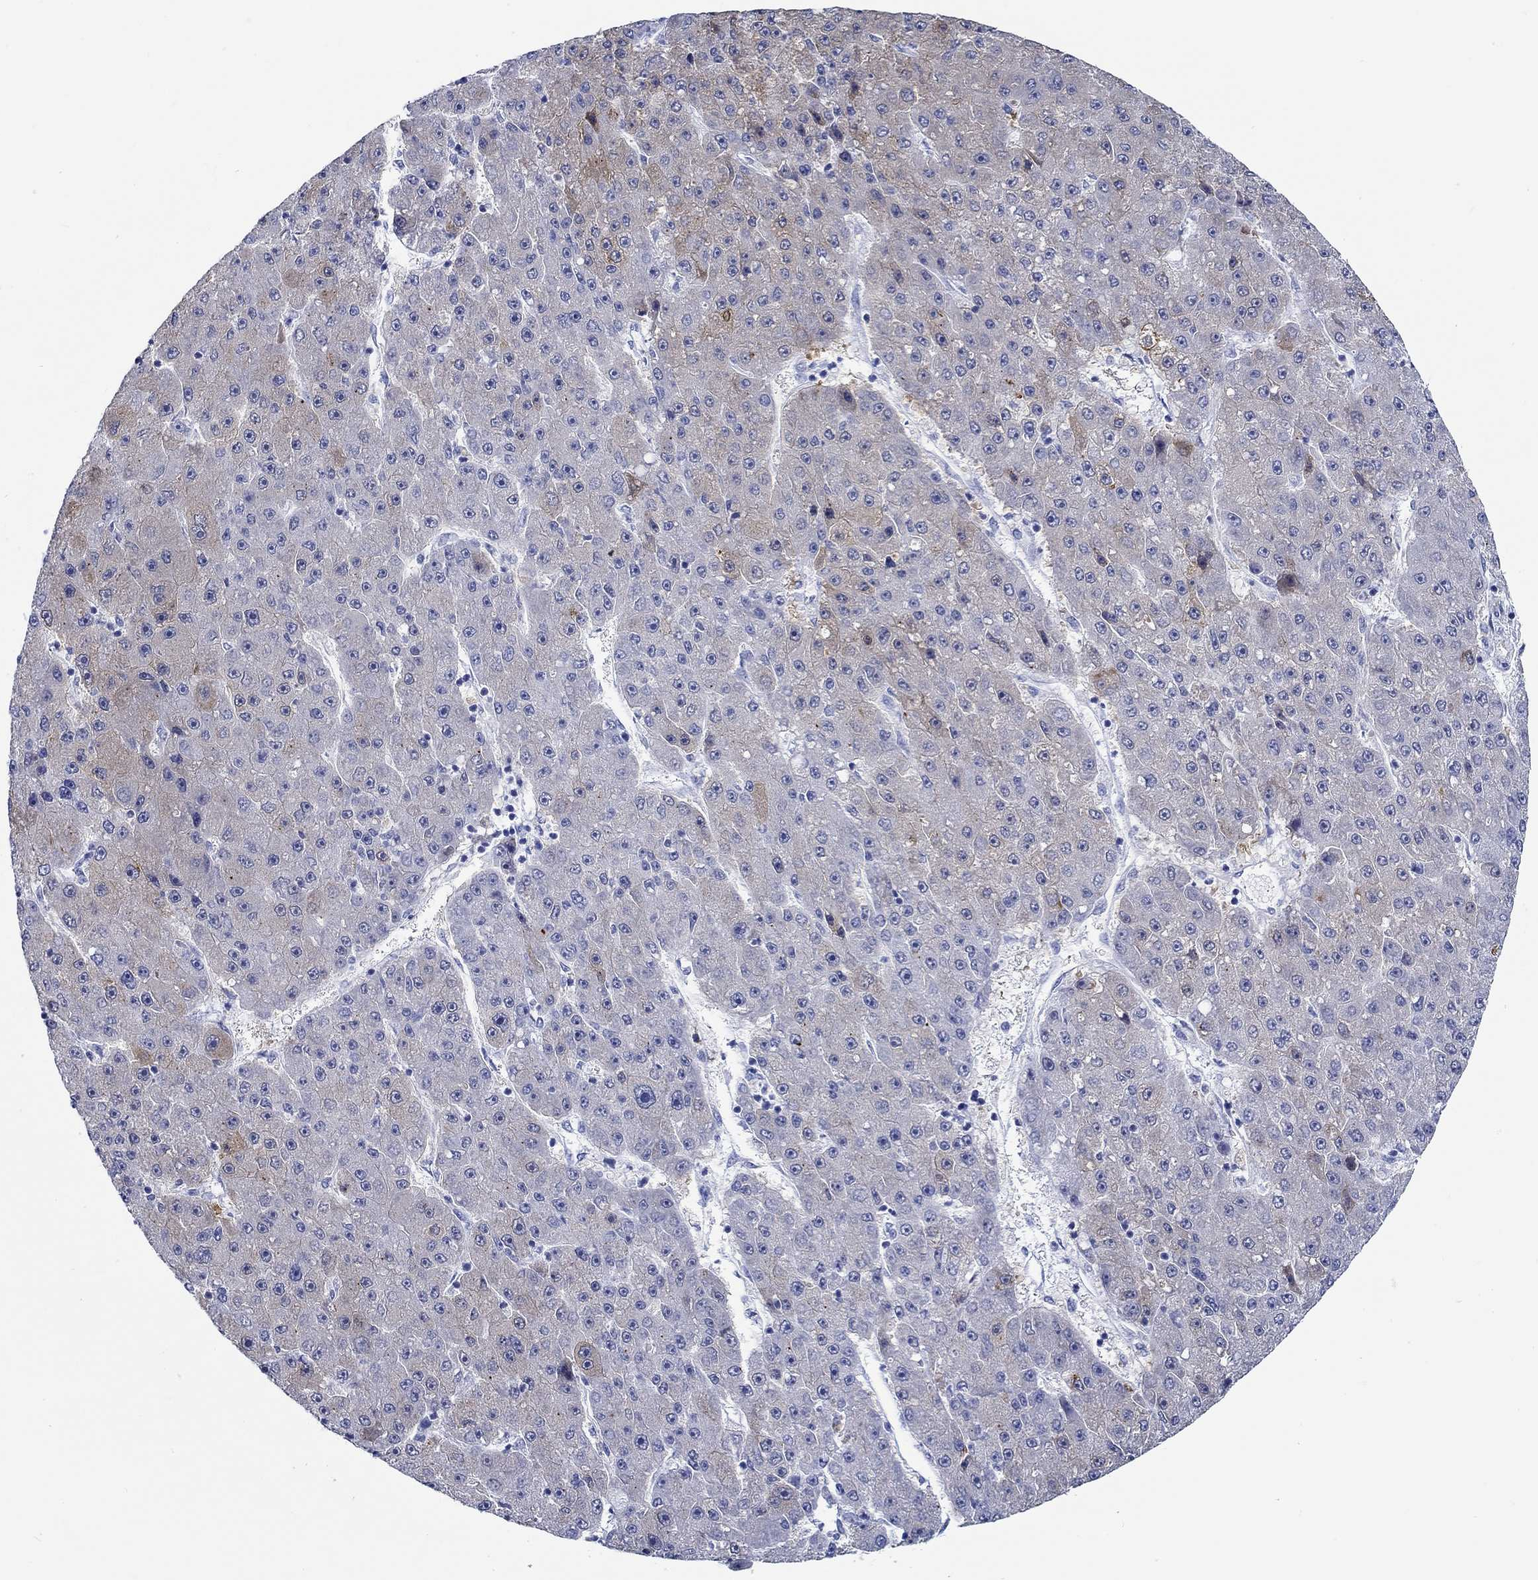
{"staining": {"intensity": "weak", "quantity": "<25%", "location": "cytoplasmic/membranous"}, "tissue": "liver cancer", "cell_type": "Tumor cells", "image_type": "cancer", "snomed": [{"axis": "morphology", "description": "Carcinoma, Hepatocellular, NOS"}, {"axis": "topography", "description": "Liver"}], "caption": "Tumor cells are negative for brown protein staining in liver cancer (hepatocellular carcinoma). Nuclei are stained in blue.", "gene": "FBXO2", "patient": {"sex": "male", "age": 67}}